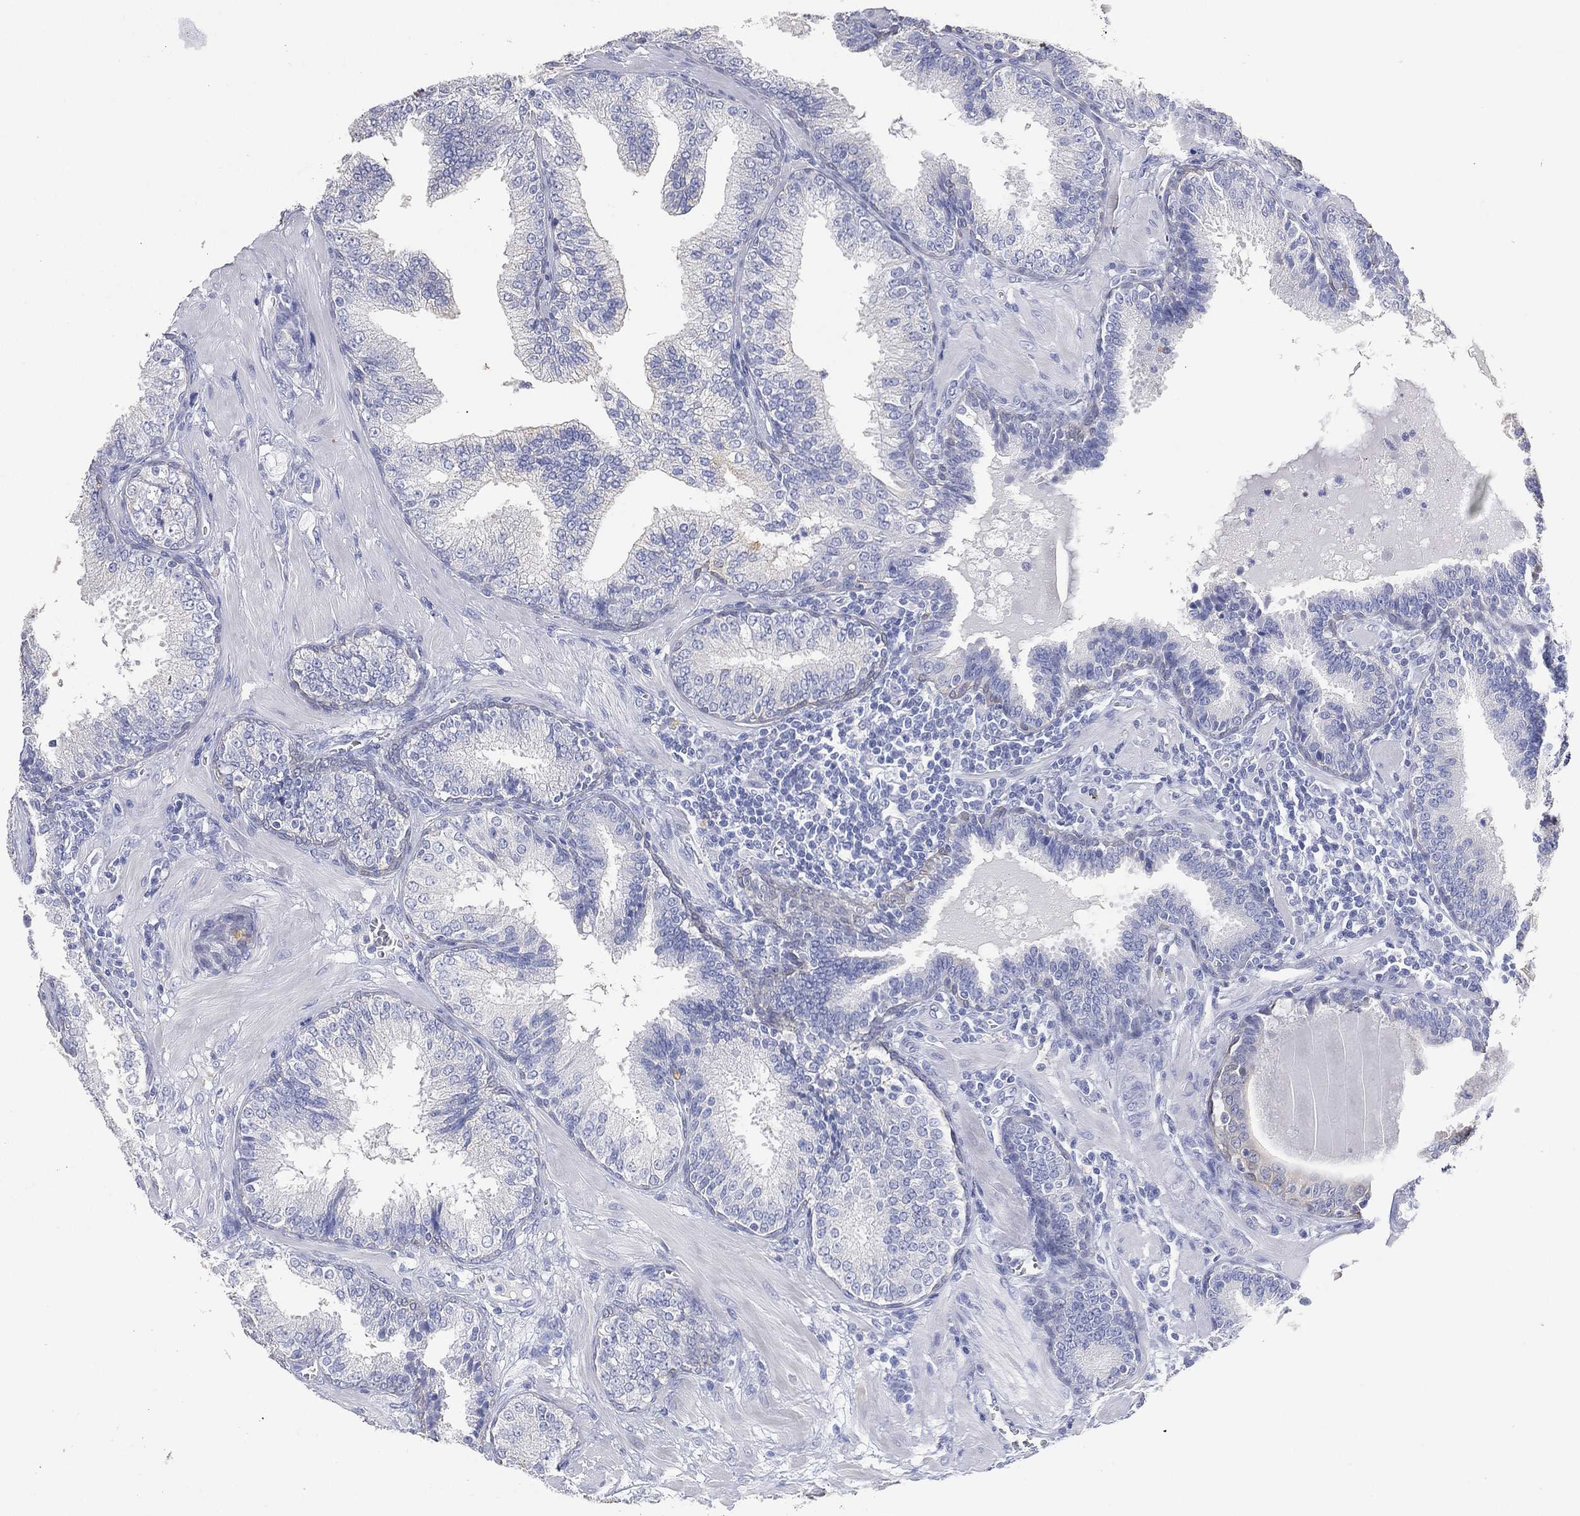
{"staining": {"intensity": "negative", "quantity": "none", "location": "none"}, "tissue": "prostate cancer", "cell_type": "Tumor cells", "image_type": "cancer", "snomed": [{"axis": "morphology", "description": "Adenocarcinoma, NOS"}, {"axis": "topography", "description": "Prostate"}], "caption": "Adenocarcinoma (prostate) stained for a protein using immunohistochemistry (IHC) demonstrates no staining tumor cells.", "gene": "FMO1", "patient": {"sex": "male", "age": 57}}